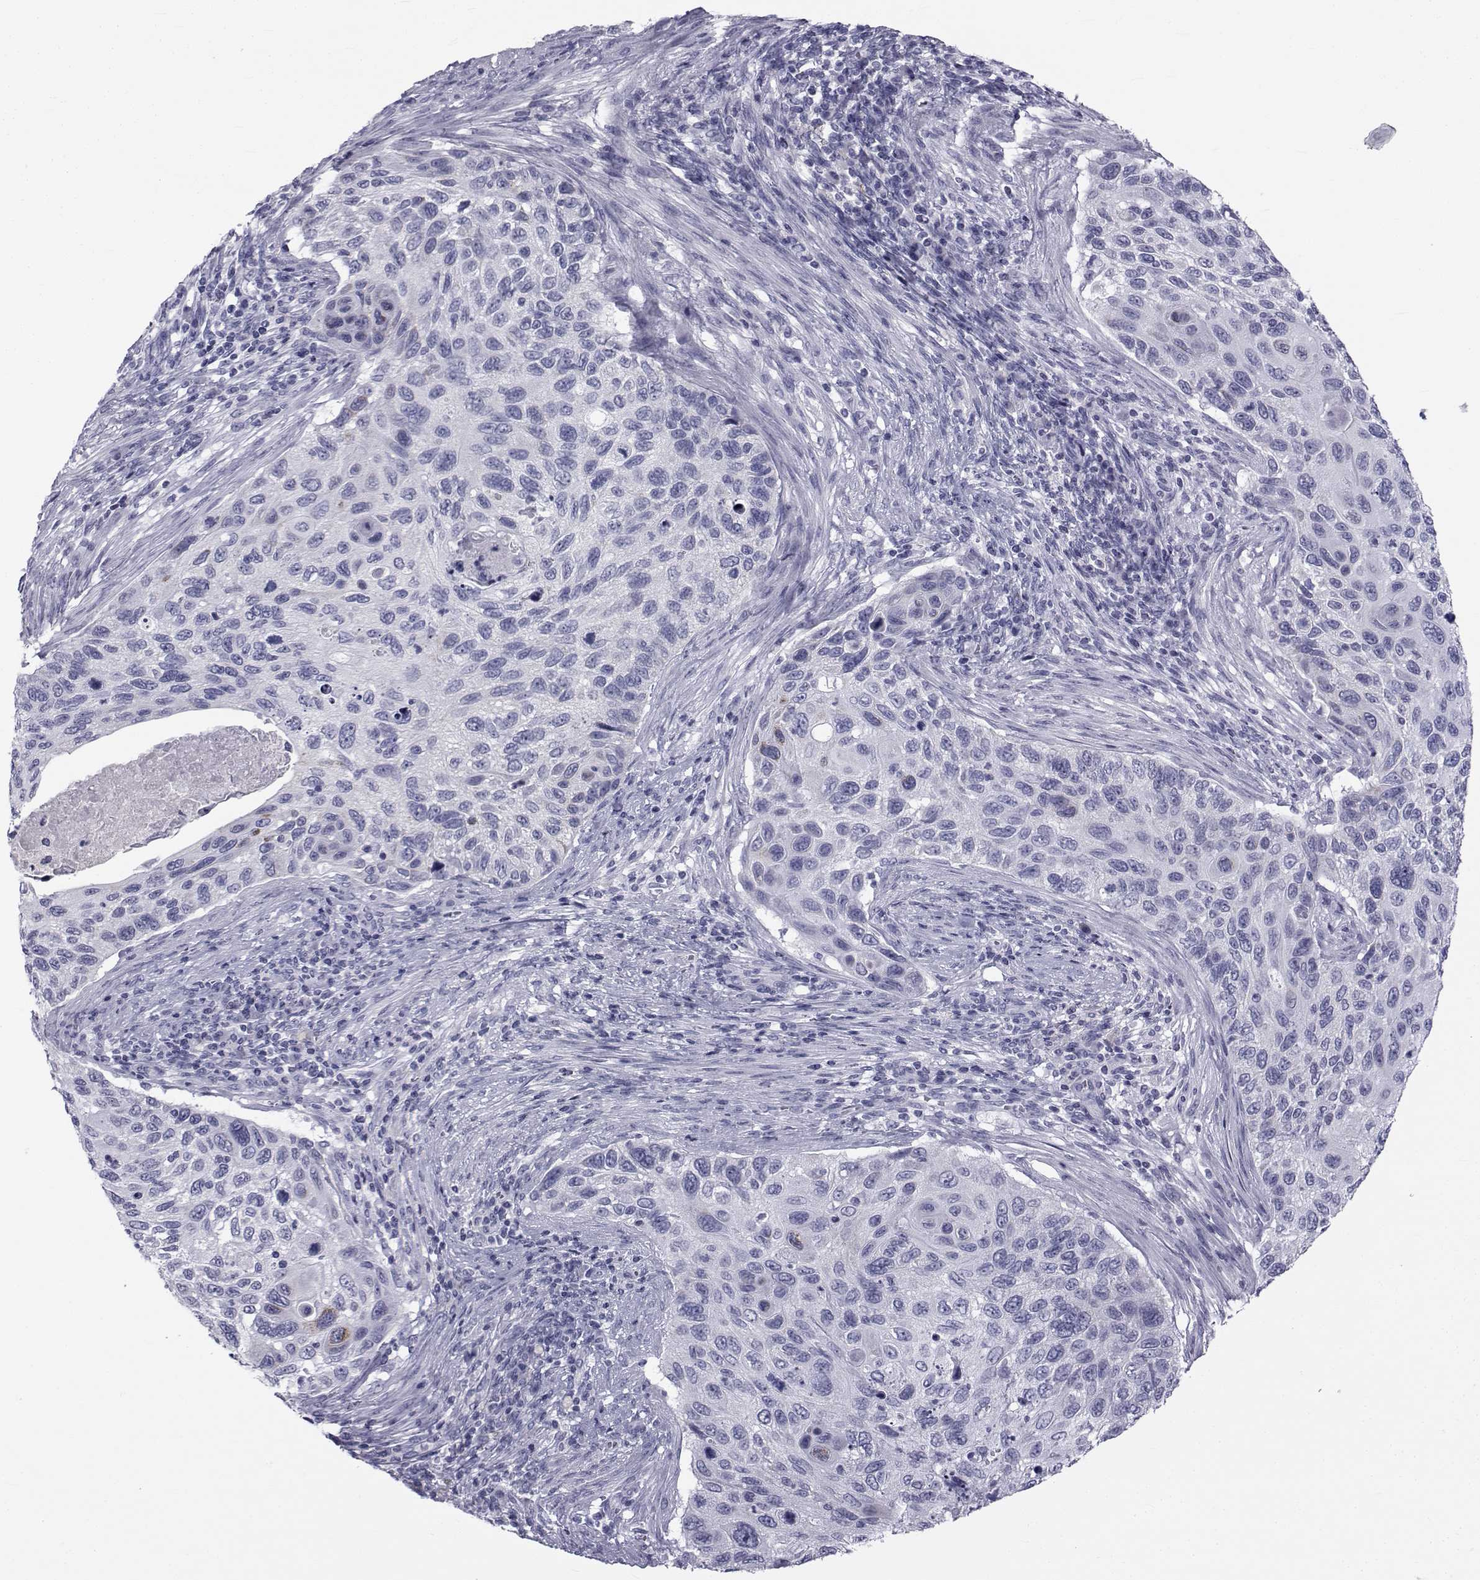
{"staining": {"intensity": "negative", "quantity": "none", "location": "none"}, "tissue": "cervical cancer", "cell_type": "Tumor cells", "image_type": "cancer", "snomed": [{"axis": "morphology", "description": "Squamous cell carcinoma, NOS"}, {"axis": "topography", "description": "Cervix"}], "caption": "This is a histopathology image of IHC staining of cervical cancer, which shows no expression in tumor cells. The staining is performed using DAB (3,3'-diaminobenzidine) brown chromogen with nuclei counter-stained in using hematoxylin.", "gene": "FDXR", "patient": {"sex": "female", "age": 70}}